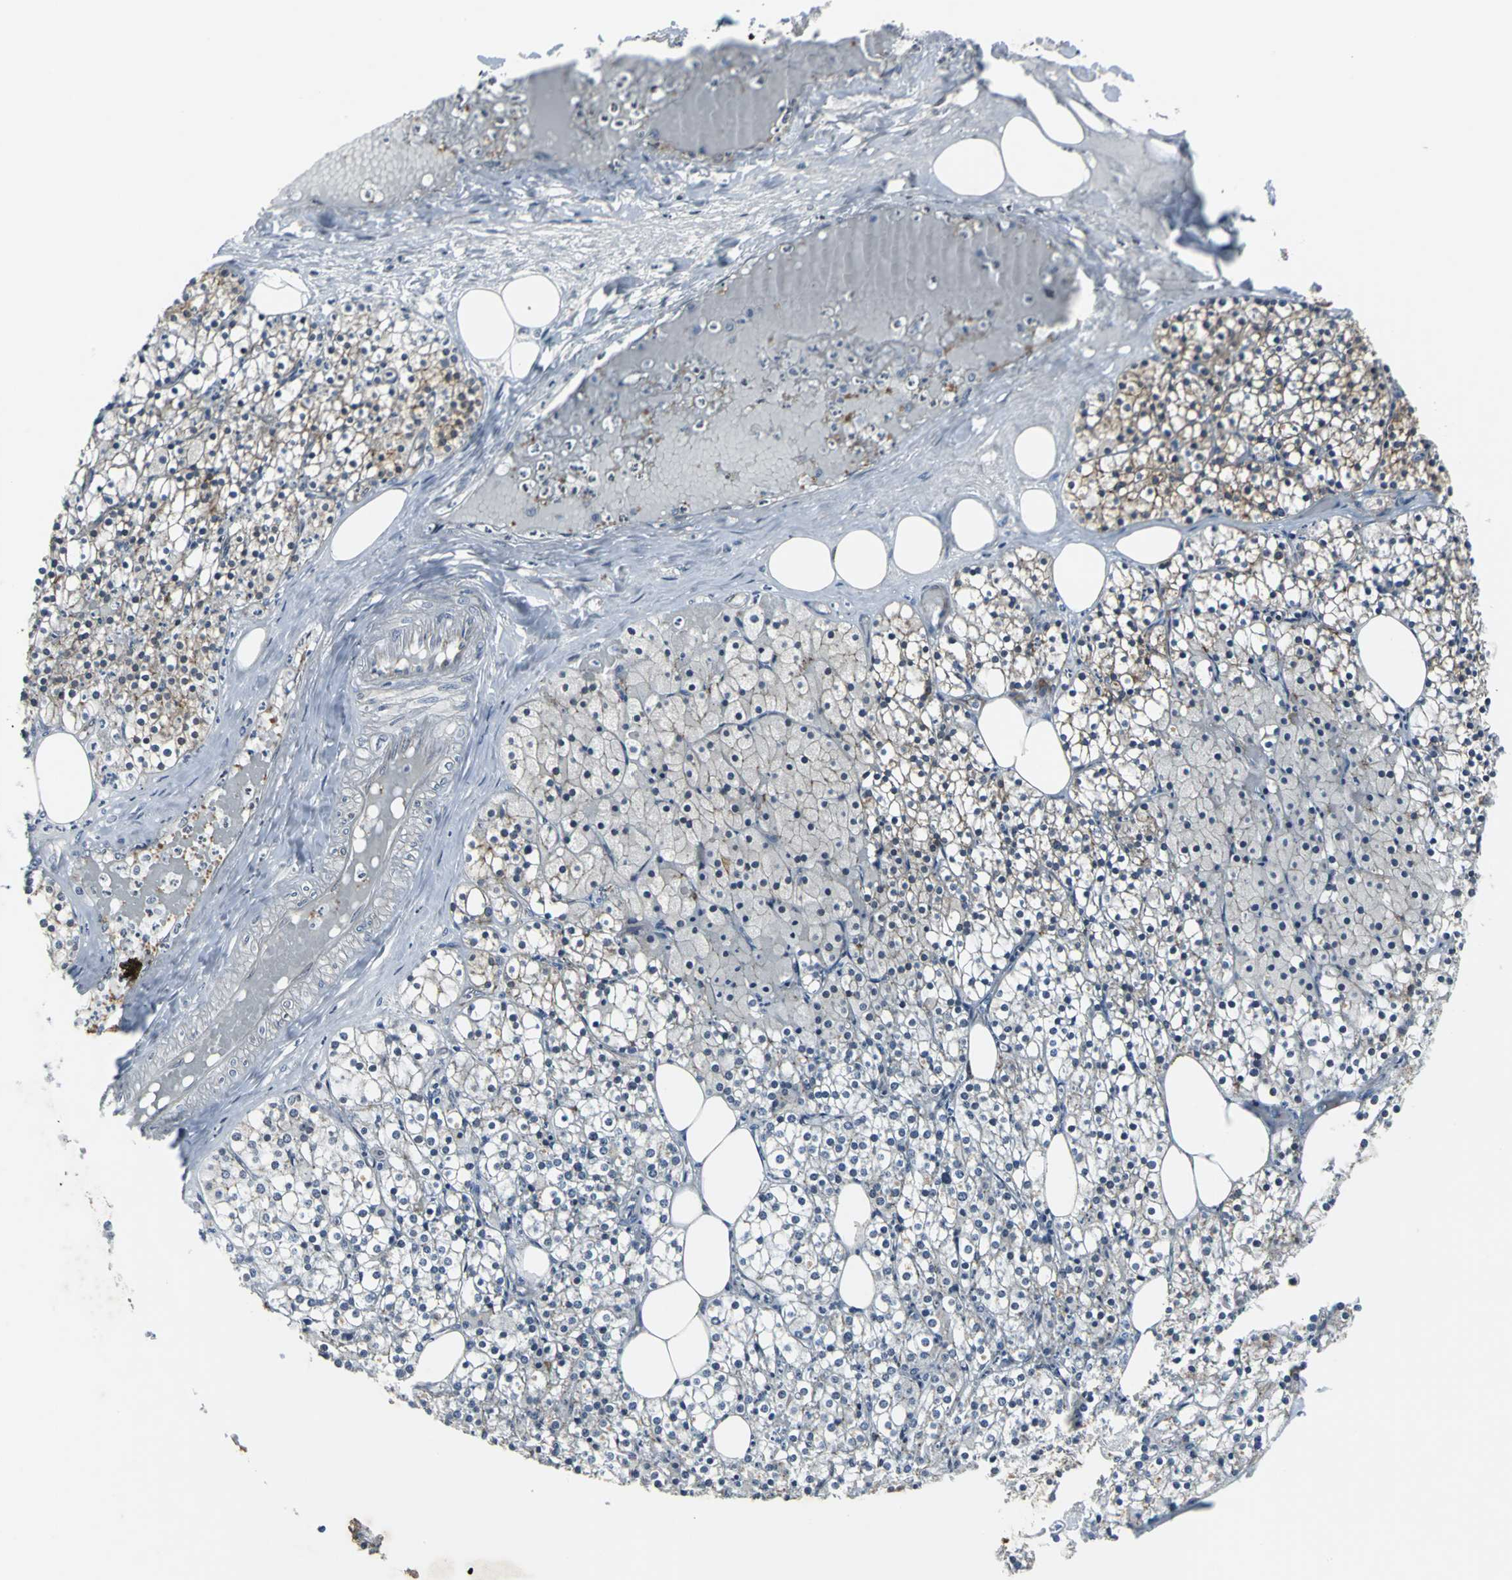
{"staining": {"intensity": "strong", "quantity": "25%-75%", "location": "cytoplasmic/membranous,nuclear"}, "tissue": "parathyroid gland", "cell_type": "Glandular cells", "image_type": "normal", "snomed": [{"axis": "morphology", "description": "Normal tissue, NOS"}, {"axis": "topography", "description": "Parathyroid gland"}], "caption": "IHC photomicrograph of normal parathyroid gland: parathyroid gland stained using immunohistochemistry demonstrates high levels of strong protein expression localized specifically in the cytoplasmic/membranous,nuclear of glandular cells, appearing as a cytoplasmic/membranous,nuclear brown color.", "gene": "ENSG00000285130", "patient": {"sex": "female", "age": 63}}